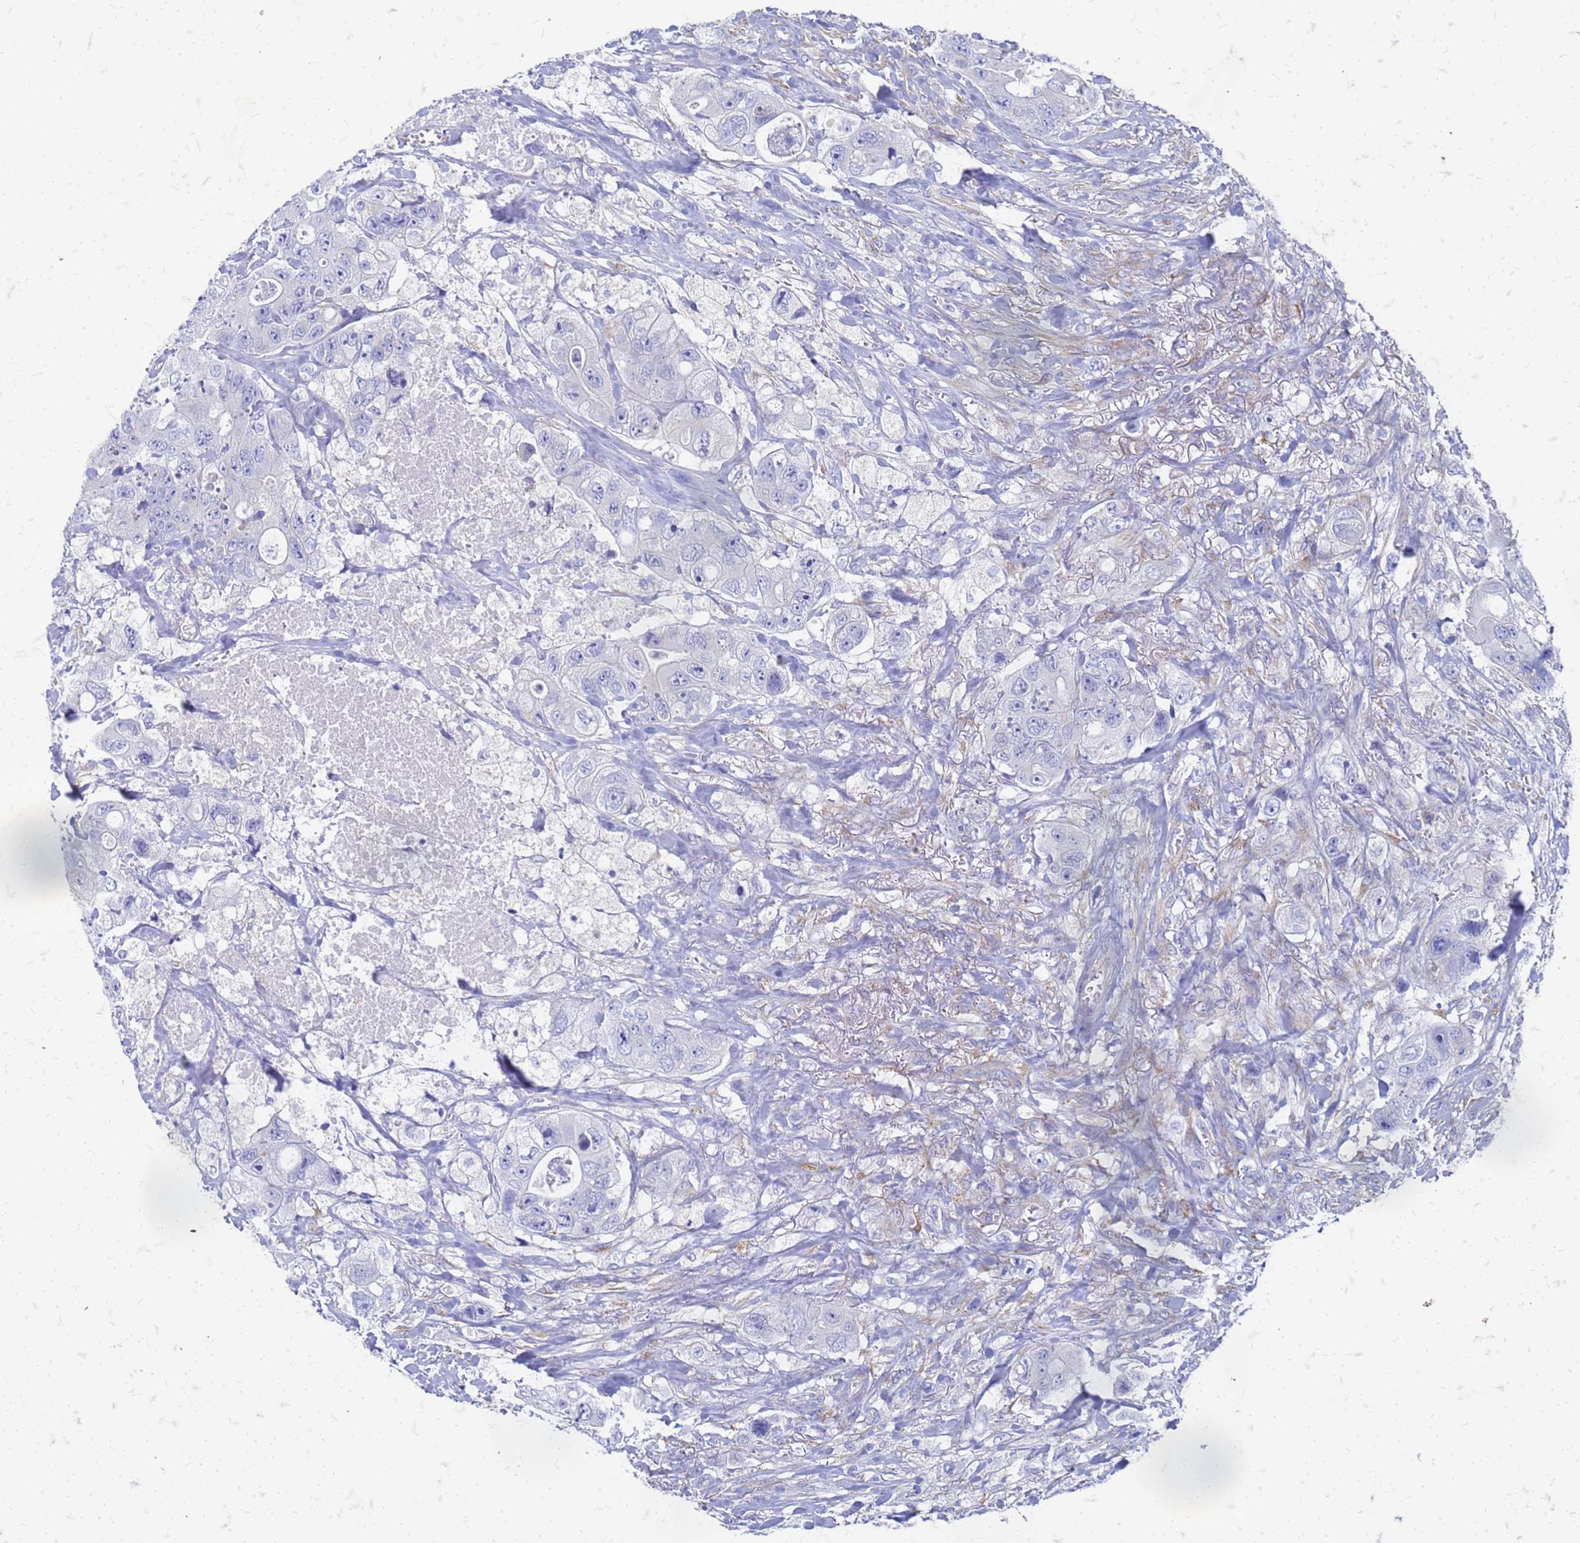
{"staining": {"intensity": "negative", "quantity": "none", "location": "none"}, "tissue": "colorectal cancer", "cell_type": "Tumor cells", "image_type": "cancer", "snomed": [{"axis": "morphology", "description": "Adenocarcinoma, NOS"}, {"axis": "topography", "description": "Colon"}], "caption": "The IHC histopathology image has no significant positivity in tumor cells of colorectal adenocarcinoma tissue. Nuclei are stained in blue.", "gene": "TRIM64B", "patient": {"sex": "female", "age": 46}}